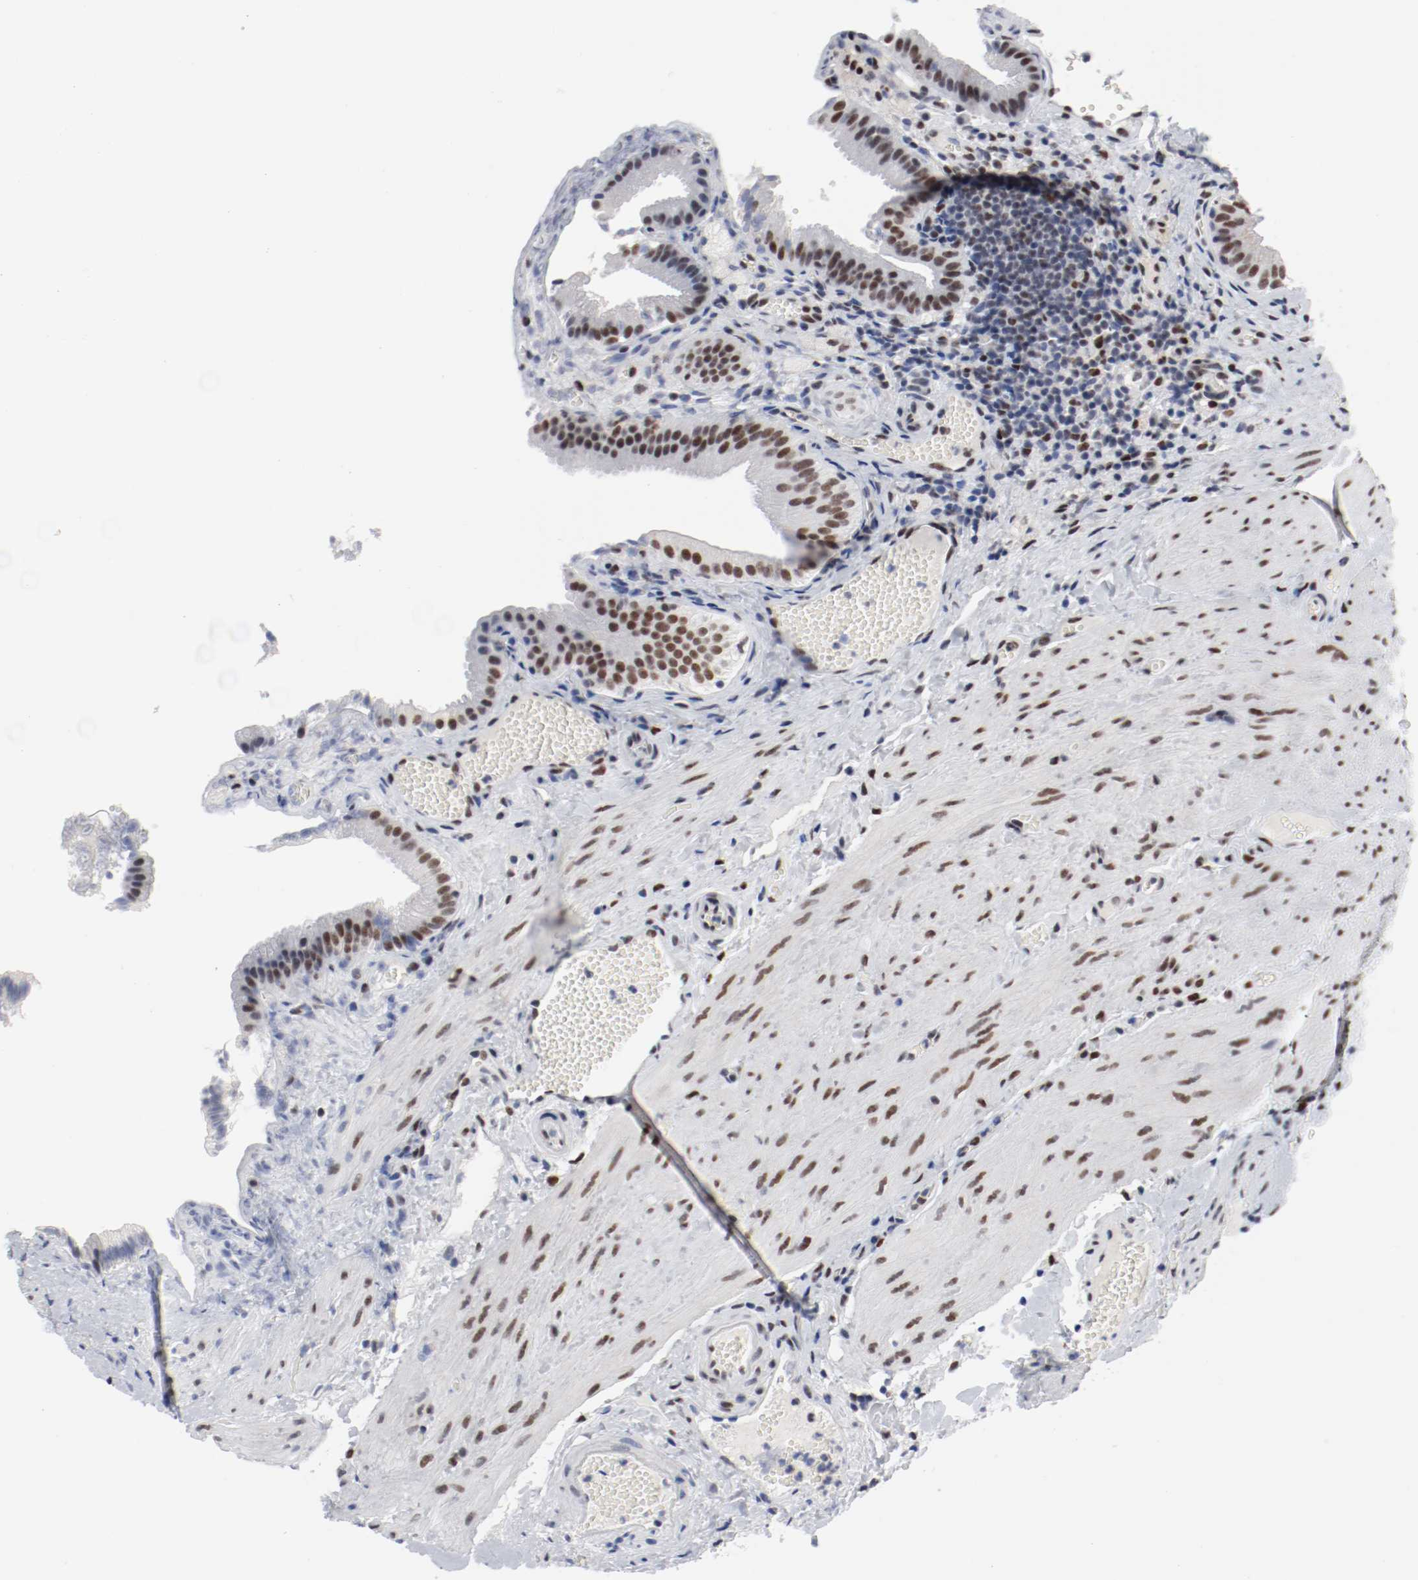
{"staining": {"intensity": "moderate", "quantity": ">75%", "location": "nuclear"}, "tissue": "gallbladder", "cell_type": "Glandular cells", "image_type": "normal", "snomed": [{"axis": "morphology", "description": "Normal tissue, NOS"}, {"axis": "topography", "description": "Gallbladder"}], "caption": "Immunohistochemistry photomicrograph of benign gallbladder stained for a protein (brown), which exhibits medium levels of moderate nuclear positivity in about >75% of glandular cells.", "gene": "ARNT", "patient": {"sex": "female", "age": 24}}